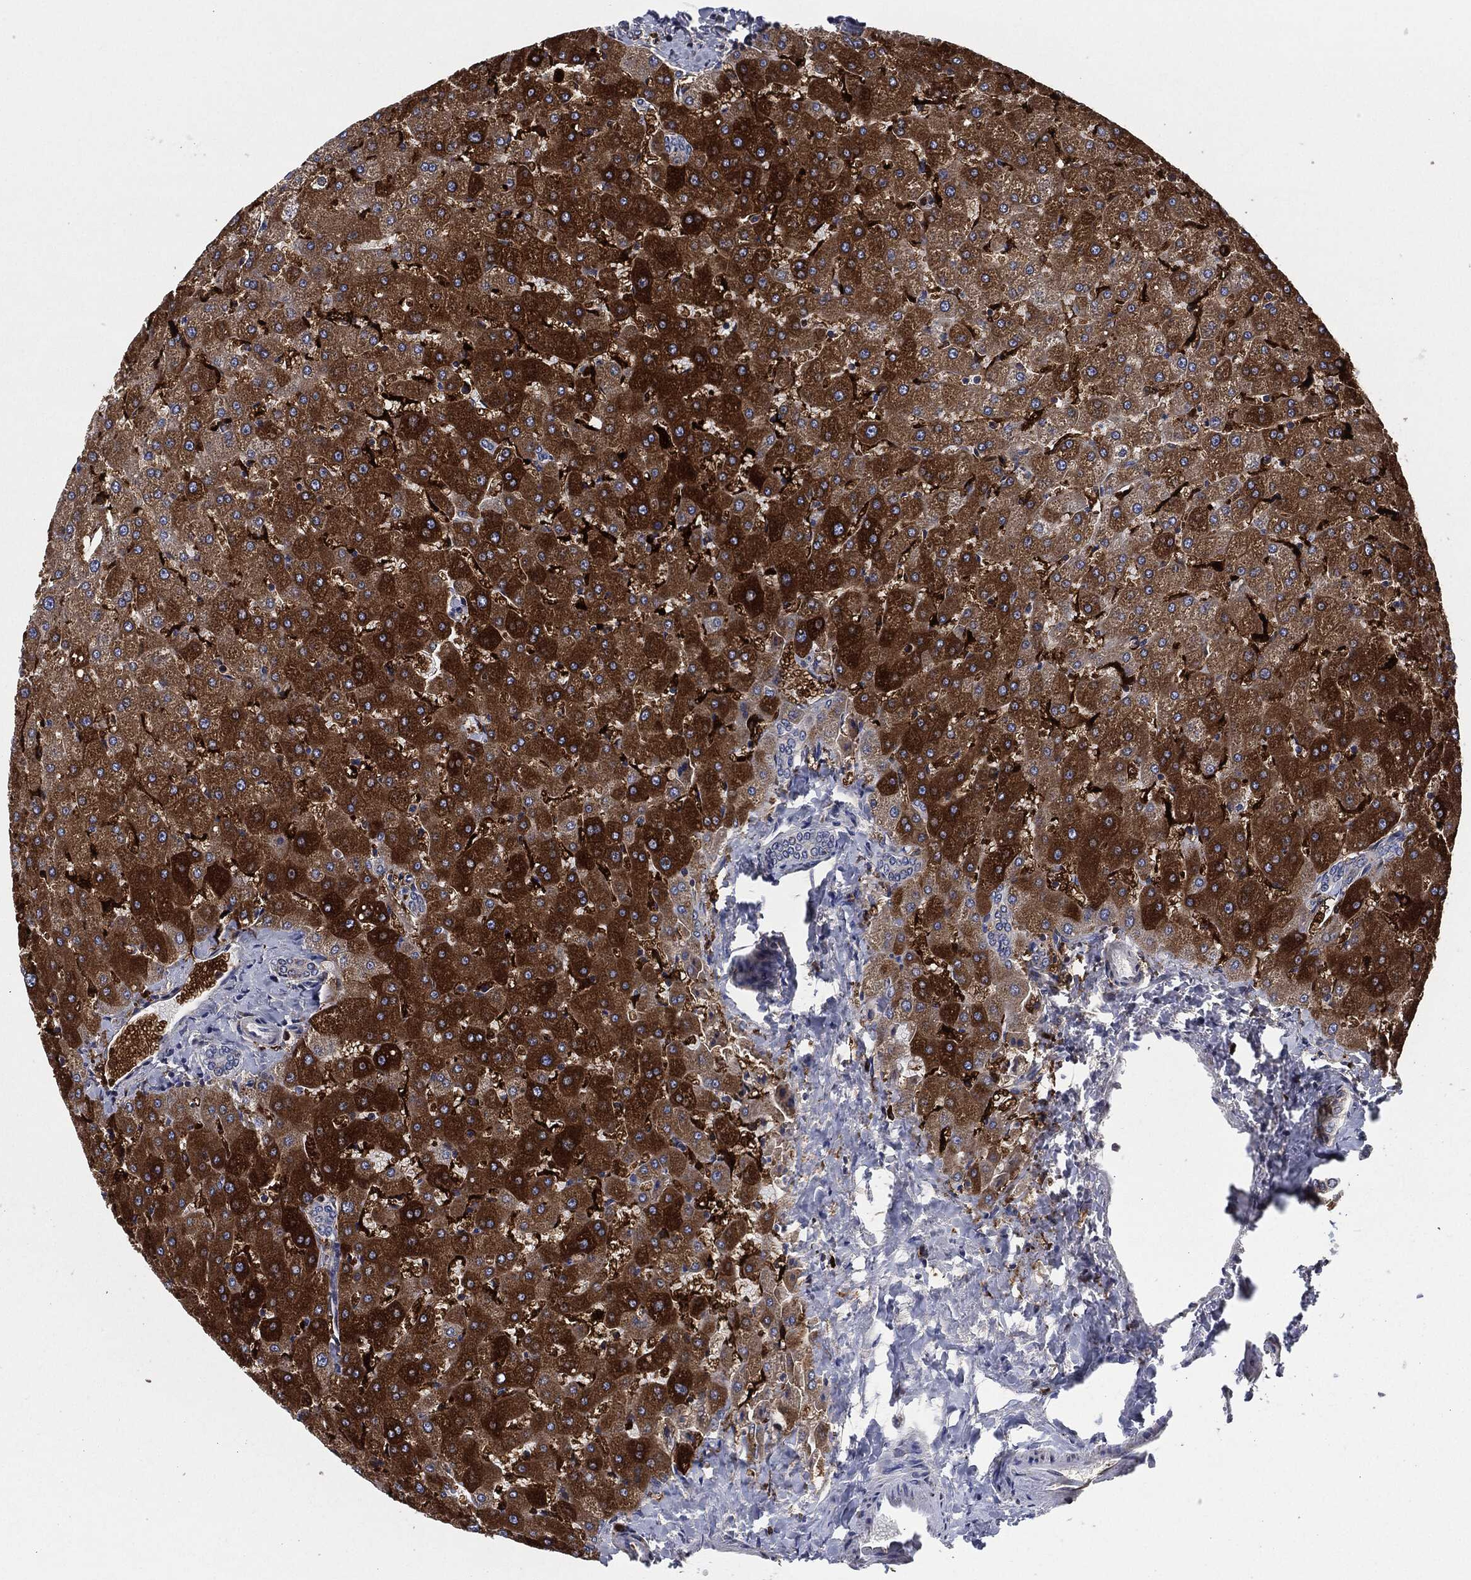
{"staining": {"intensity": "negative", "quantity": "none", "location": "none"}, "tissue": "liver", "cell_type": "Cholangiocytes", "image_type": "normal", "snomed": [{"axis": "morphology", "description": "Normal tissue, NOS"}, {"axis": "topography", "description": "Liver"}], "caption": "The image displays no staining of cholangiocytes in normal liver. (DAB IHC visualized using brightfield microscopy, high magnification).", "gene": "TMEM11", "patient": {"sex": "female", "age": 50}}